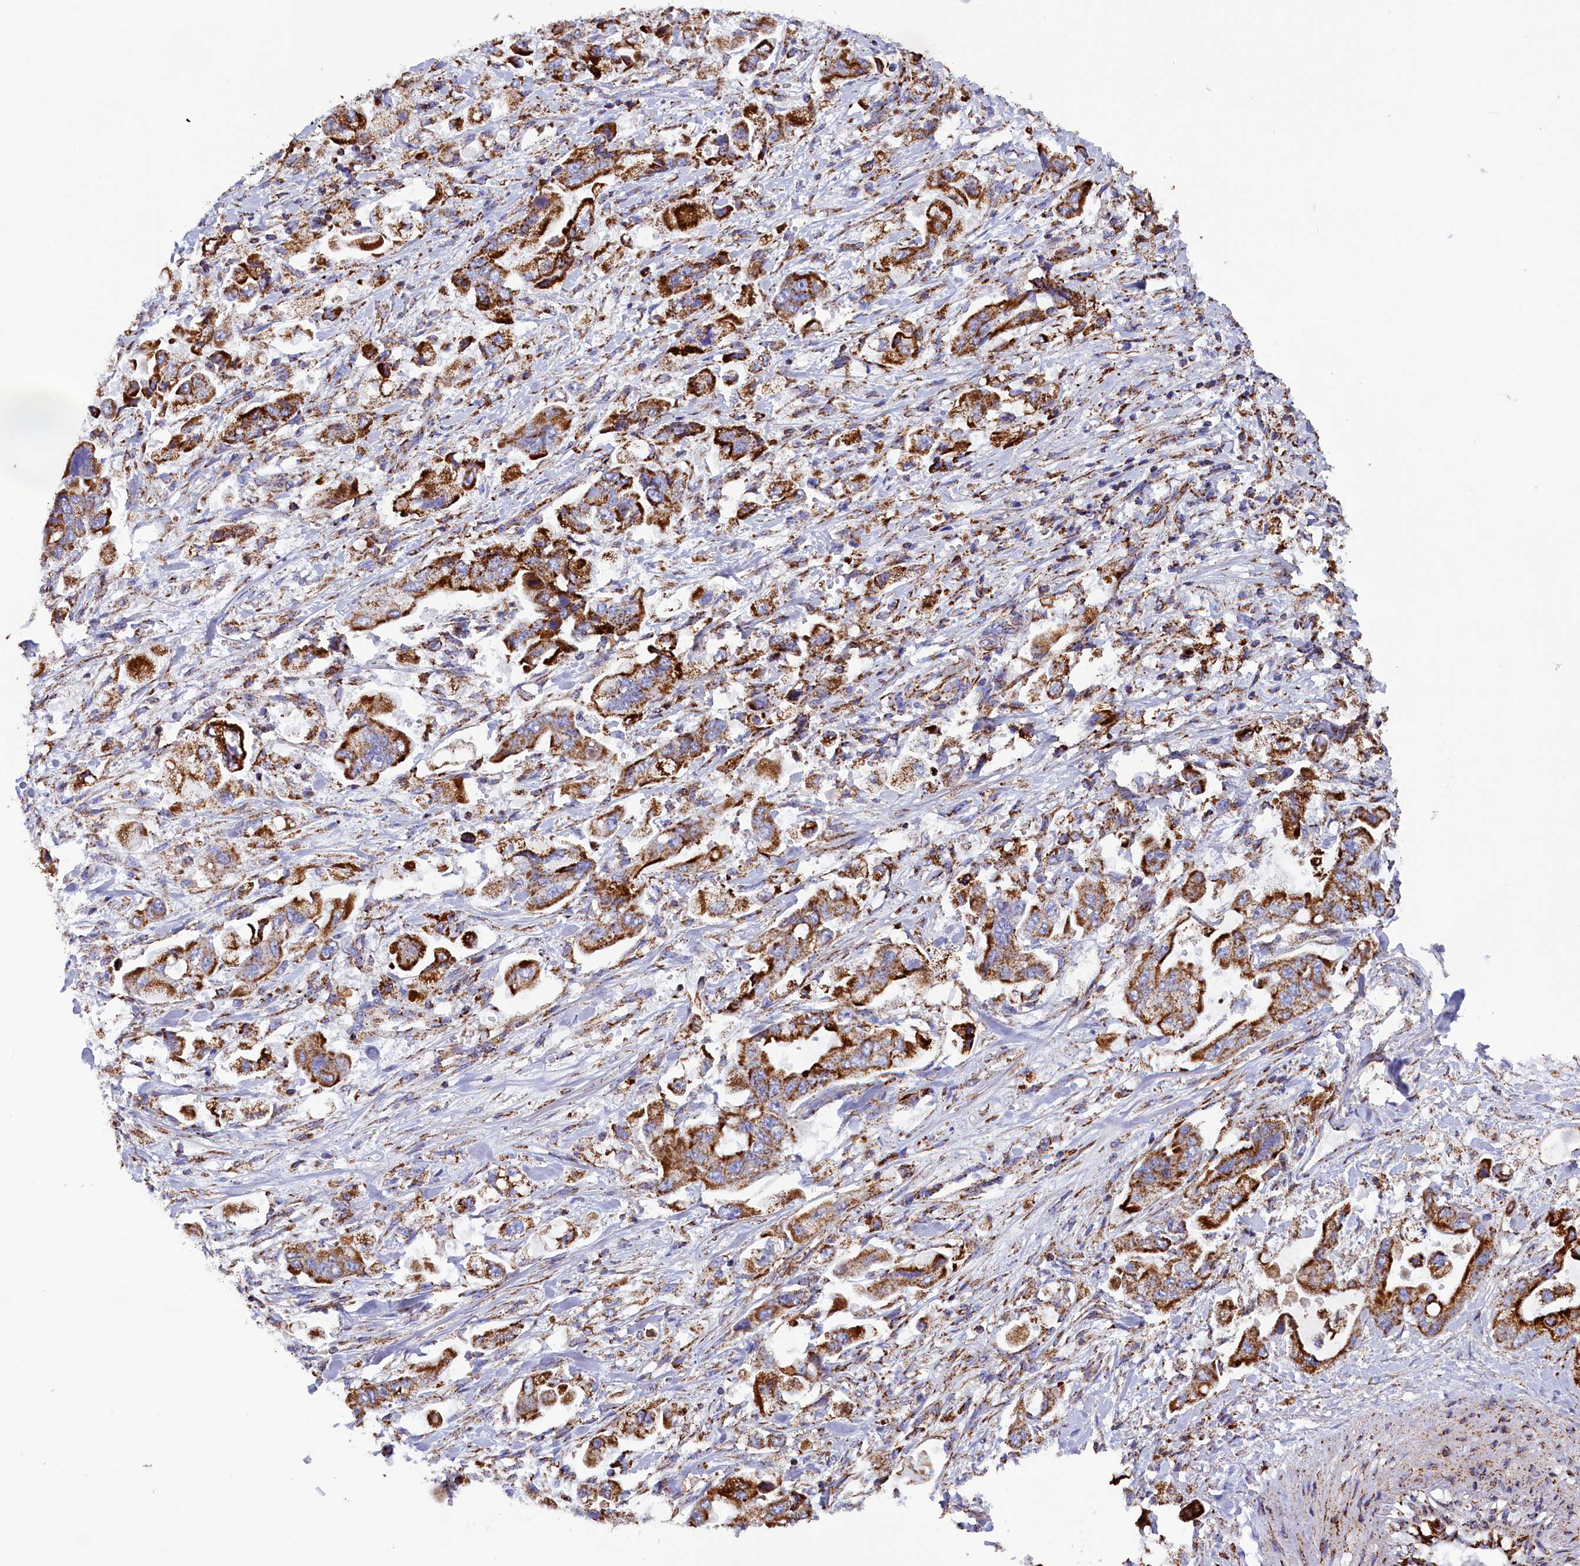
{"staining": {"intensity": "strong", "quantity": ">75%", "location": "cytoplasmic/membranous"}, "tissue": "stomach cancer", "cell_type": "Tumor cells", "image_type": "cancer", "snomed": [{"axis": "morphology", "description": "Adenocarcinoma, NOS"}, {"axis": "topography", "description": "Stomach"}], "caption": "Approximately >75% of tumor cells in human stomach adenocarcinoma show strong cytoplasmic/membranous protein positivity as visualized by brown immunohistochemical staining.", "gene": "SLC39A3", "patient": {"sex": "male", "age": 62}}